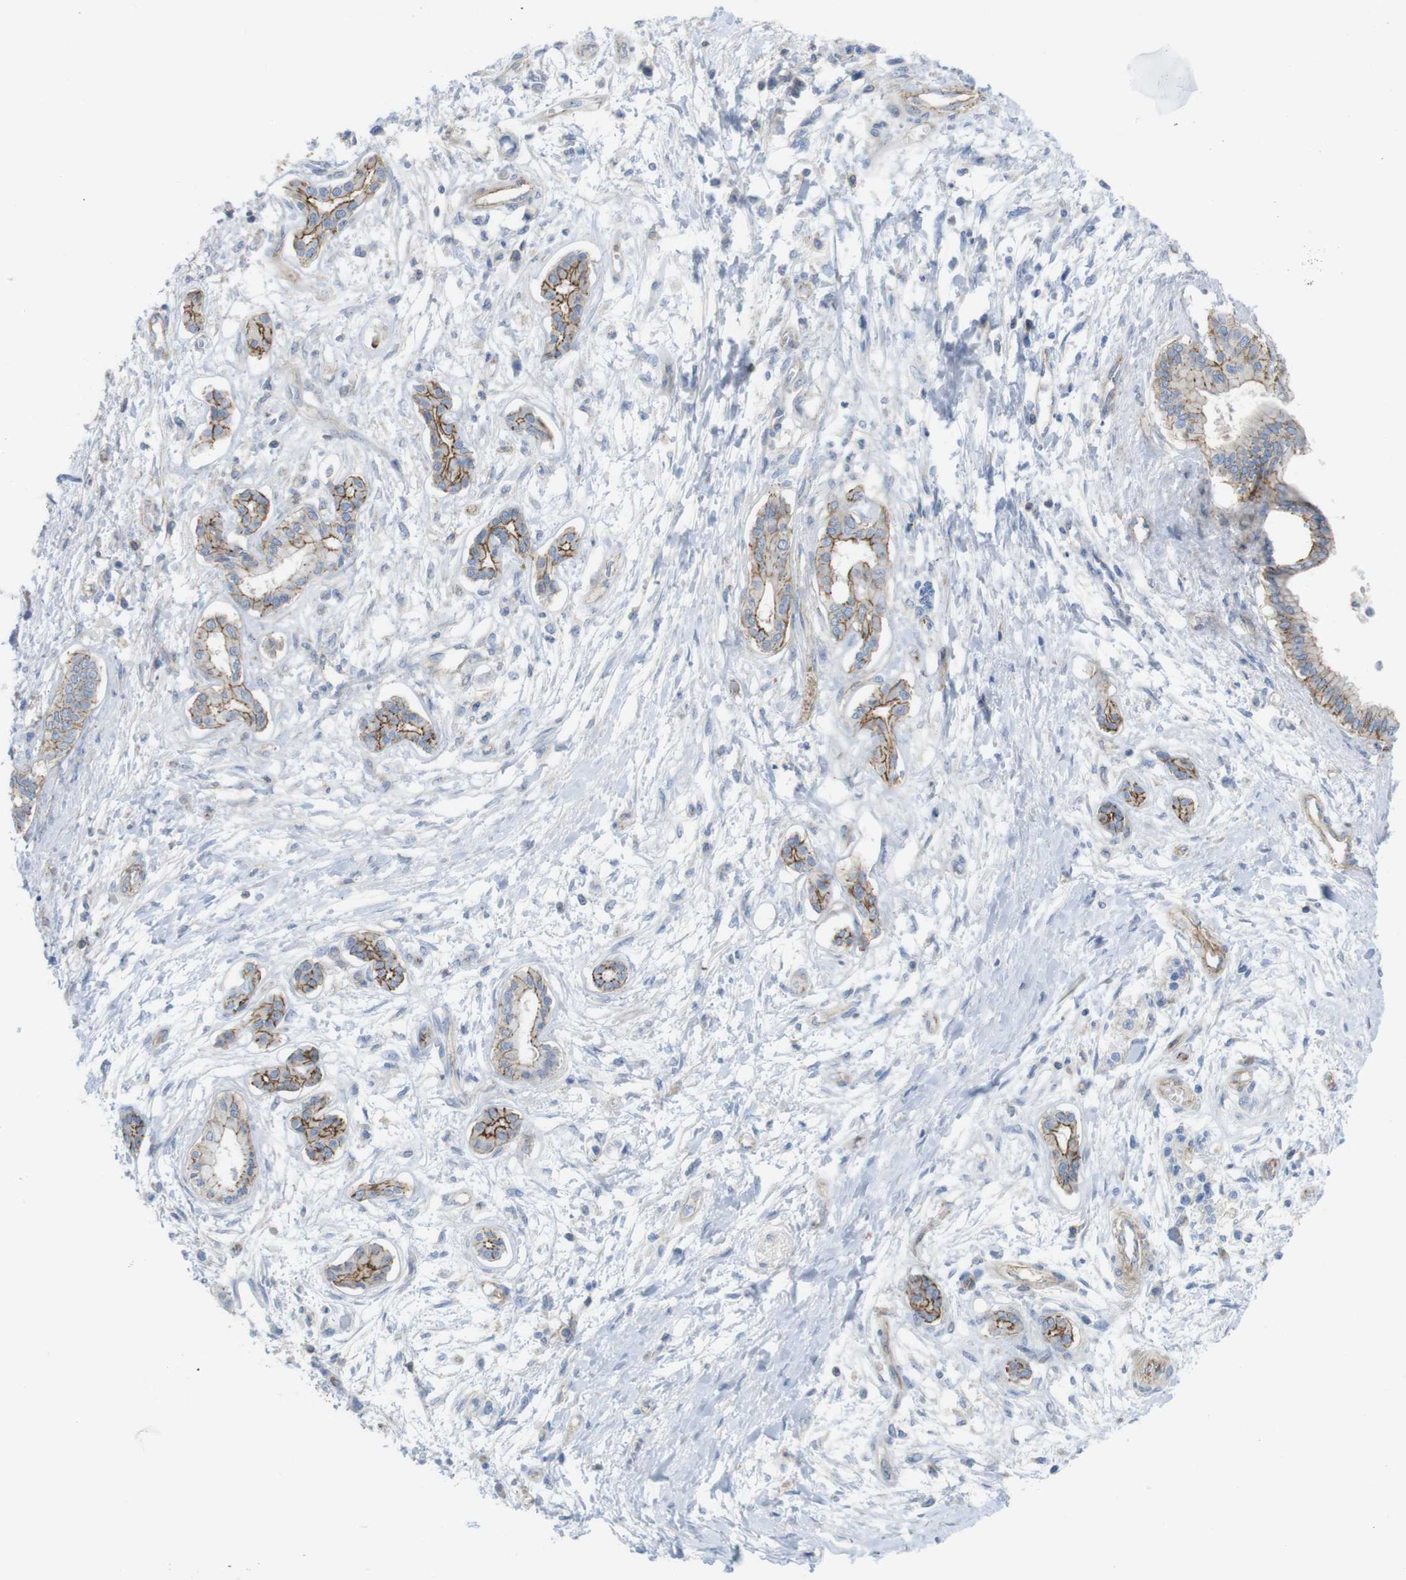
{"staining": {"intensity": "moderate", "quantity": "25%-75%", "location": "cytoplasmic/membranous"}, "tissue": "pancreatic cancer", "cell_type": "Tumor cells", "image_type": "cancer", "snomed": [{"axis": "morphology", "description": "Adenocarcinoma, NOS"}, {"axis": "topography", "description": "Pancreas"}], "caption": "Immunohistochemistry (IHC) staining of pancreatic adenocarcinoma, which reveals medium levels of moderate cytoplasmic/membranous positivity in approximately 25%-75% of tumor cells indicating moderate cytoplasmic/membranous protein staining. The staining was performed using DAB (3,3'-diaminobenzidine) (brown) for protein detection and nuclei were counterstained in hematoxylin (blue).", "gene": "PREX2", "patient": {"sex": "male", "age": 56}}